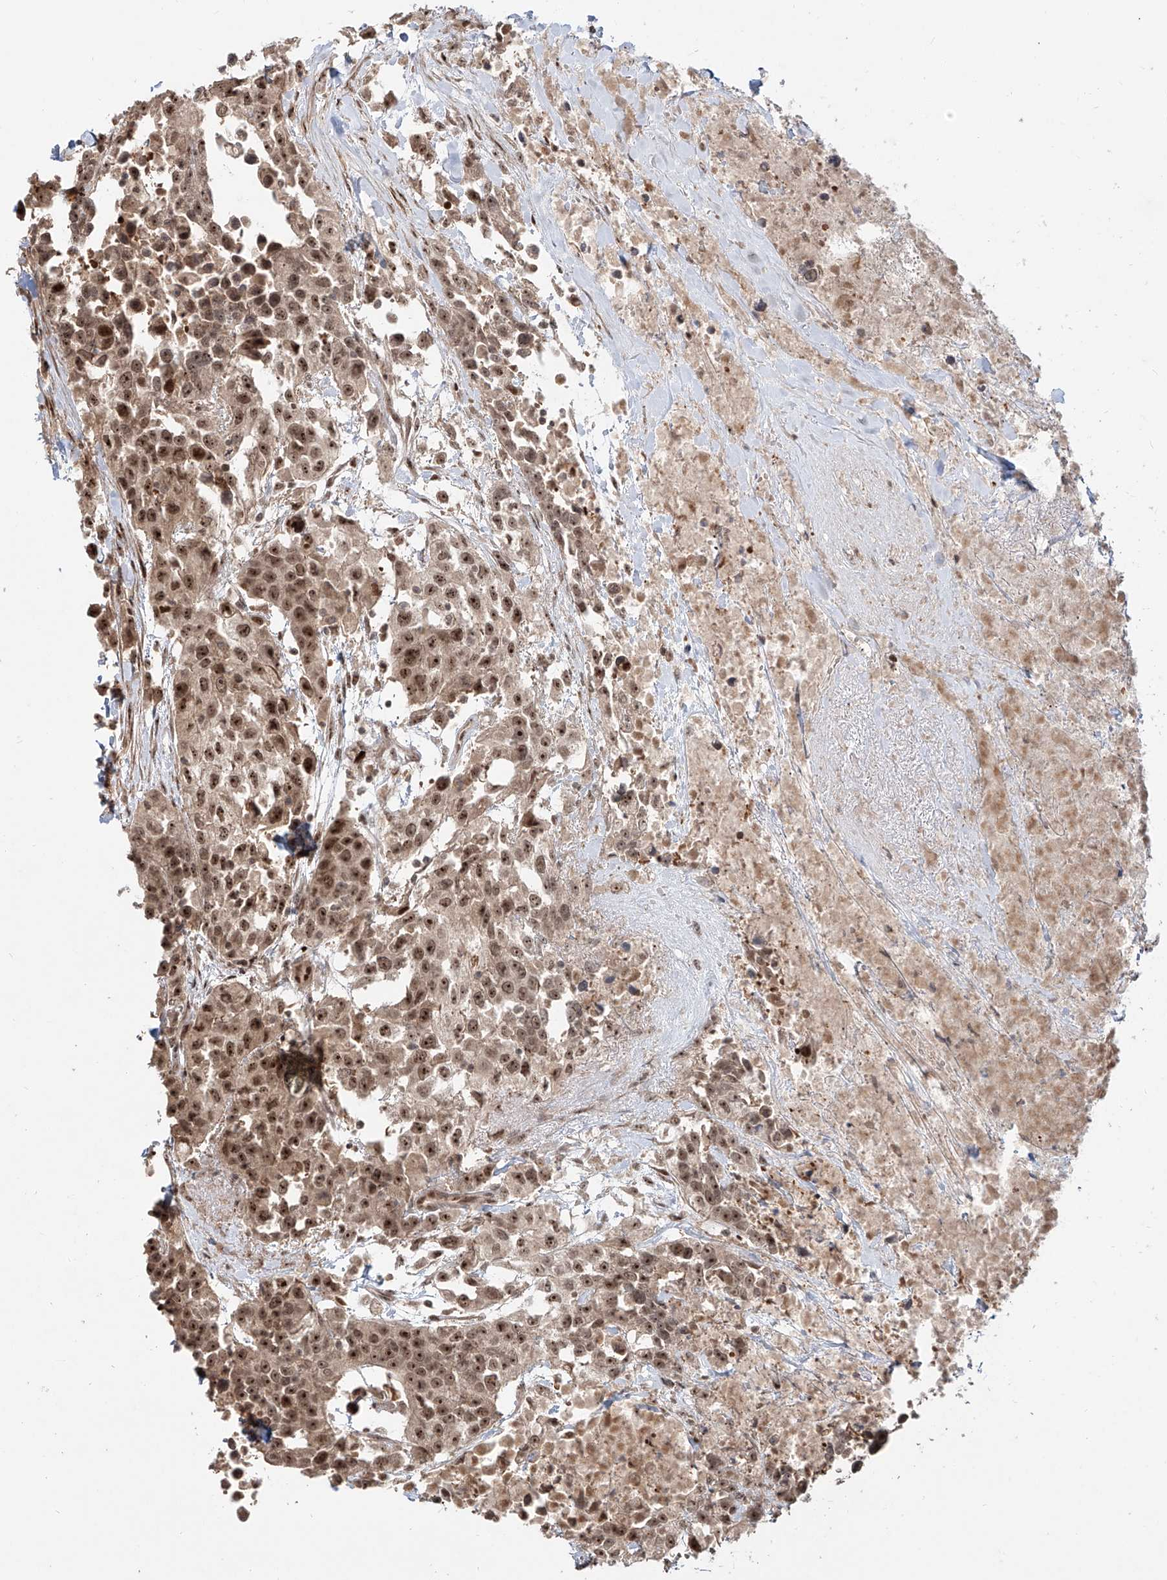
{"staining": {"intensity": "moderate", "quantity": ">75%", "location": "nuclear"}, "tissue": "urothelial cancer", "cell_type": "Tumor cells", "image_type": "cancer", "snomed": [{"axis": "morphology", "description": "Urothelial carcinoma, High grade"}, {"axis": "topography", "description": "Urinary bladder"}], "caption": "A brown stain labels moderate nuclear staining of a protein in human urothelial carcinoma (high-grade) tumor cells. (brown staining indicates protein expression, while blue staining denotes nuclei).", "gene": "ZNF710", "patient": {"sex": "female", "age": 80}}